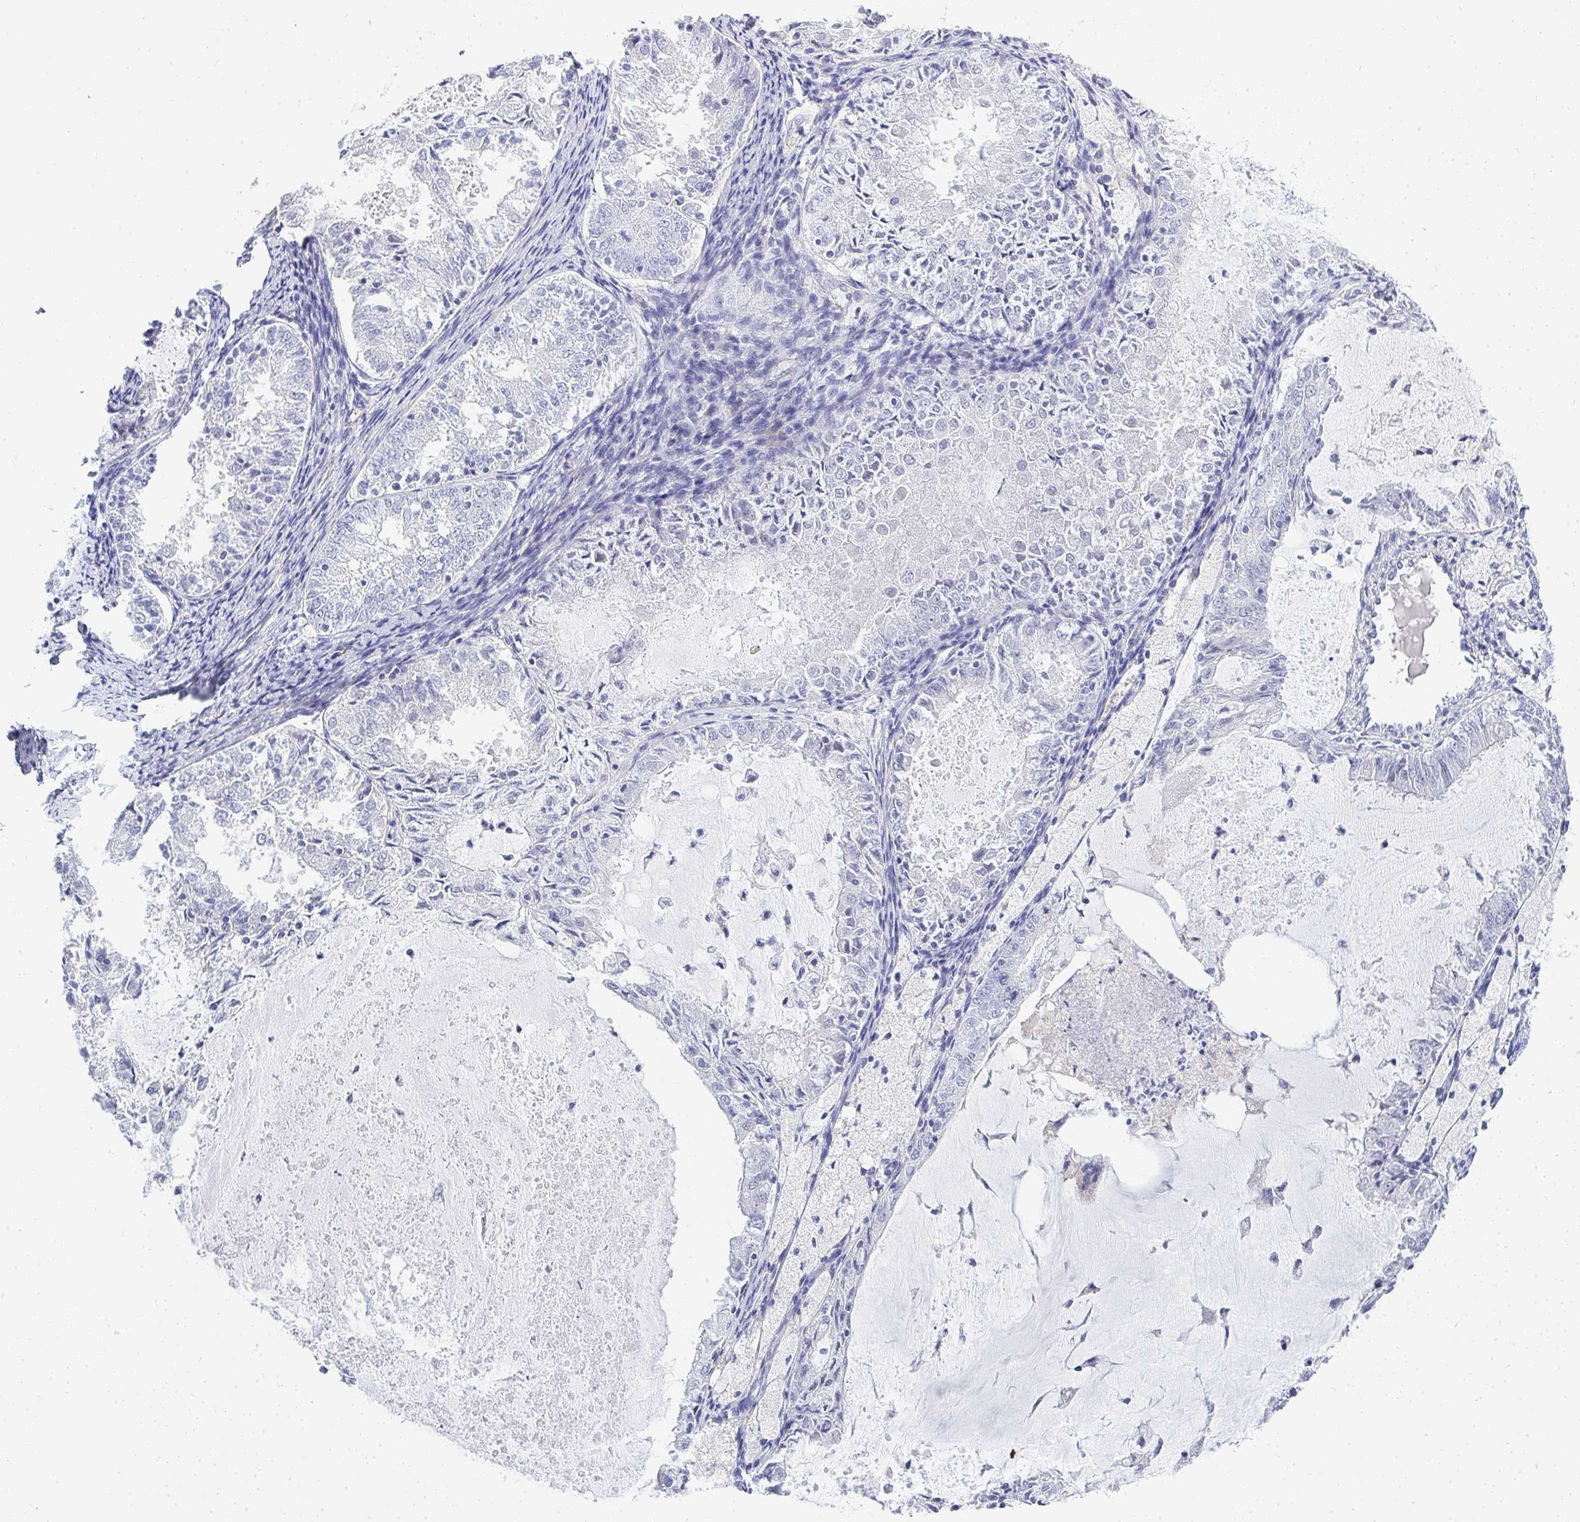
{"staining": {"intensity": "negative", "quantity": "none", "location": "none"}, "tissue": "endometrial cancer", "cell_type": "Tumor cells", "image_type": "cancer", "snomed": [{"axis": "morphology", "description": "Adenocarcinoma, NOS"}, {"axis": "topography", "description": "Endometrium"}], "caption": "This is an IHC histopathology image of adenocarcinoma (endometrial). There is no positivity in tumor cells.", "gene": "TMEM82", "patient": {"sex": "female", "age": 57}}